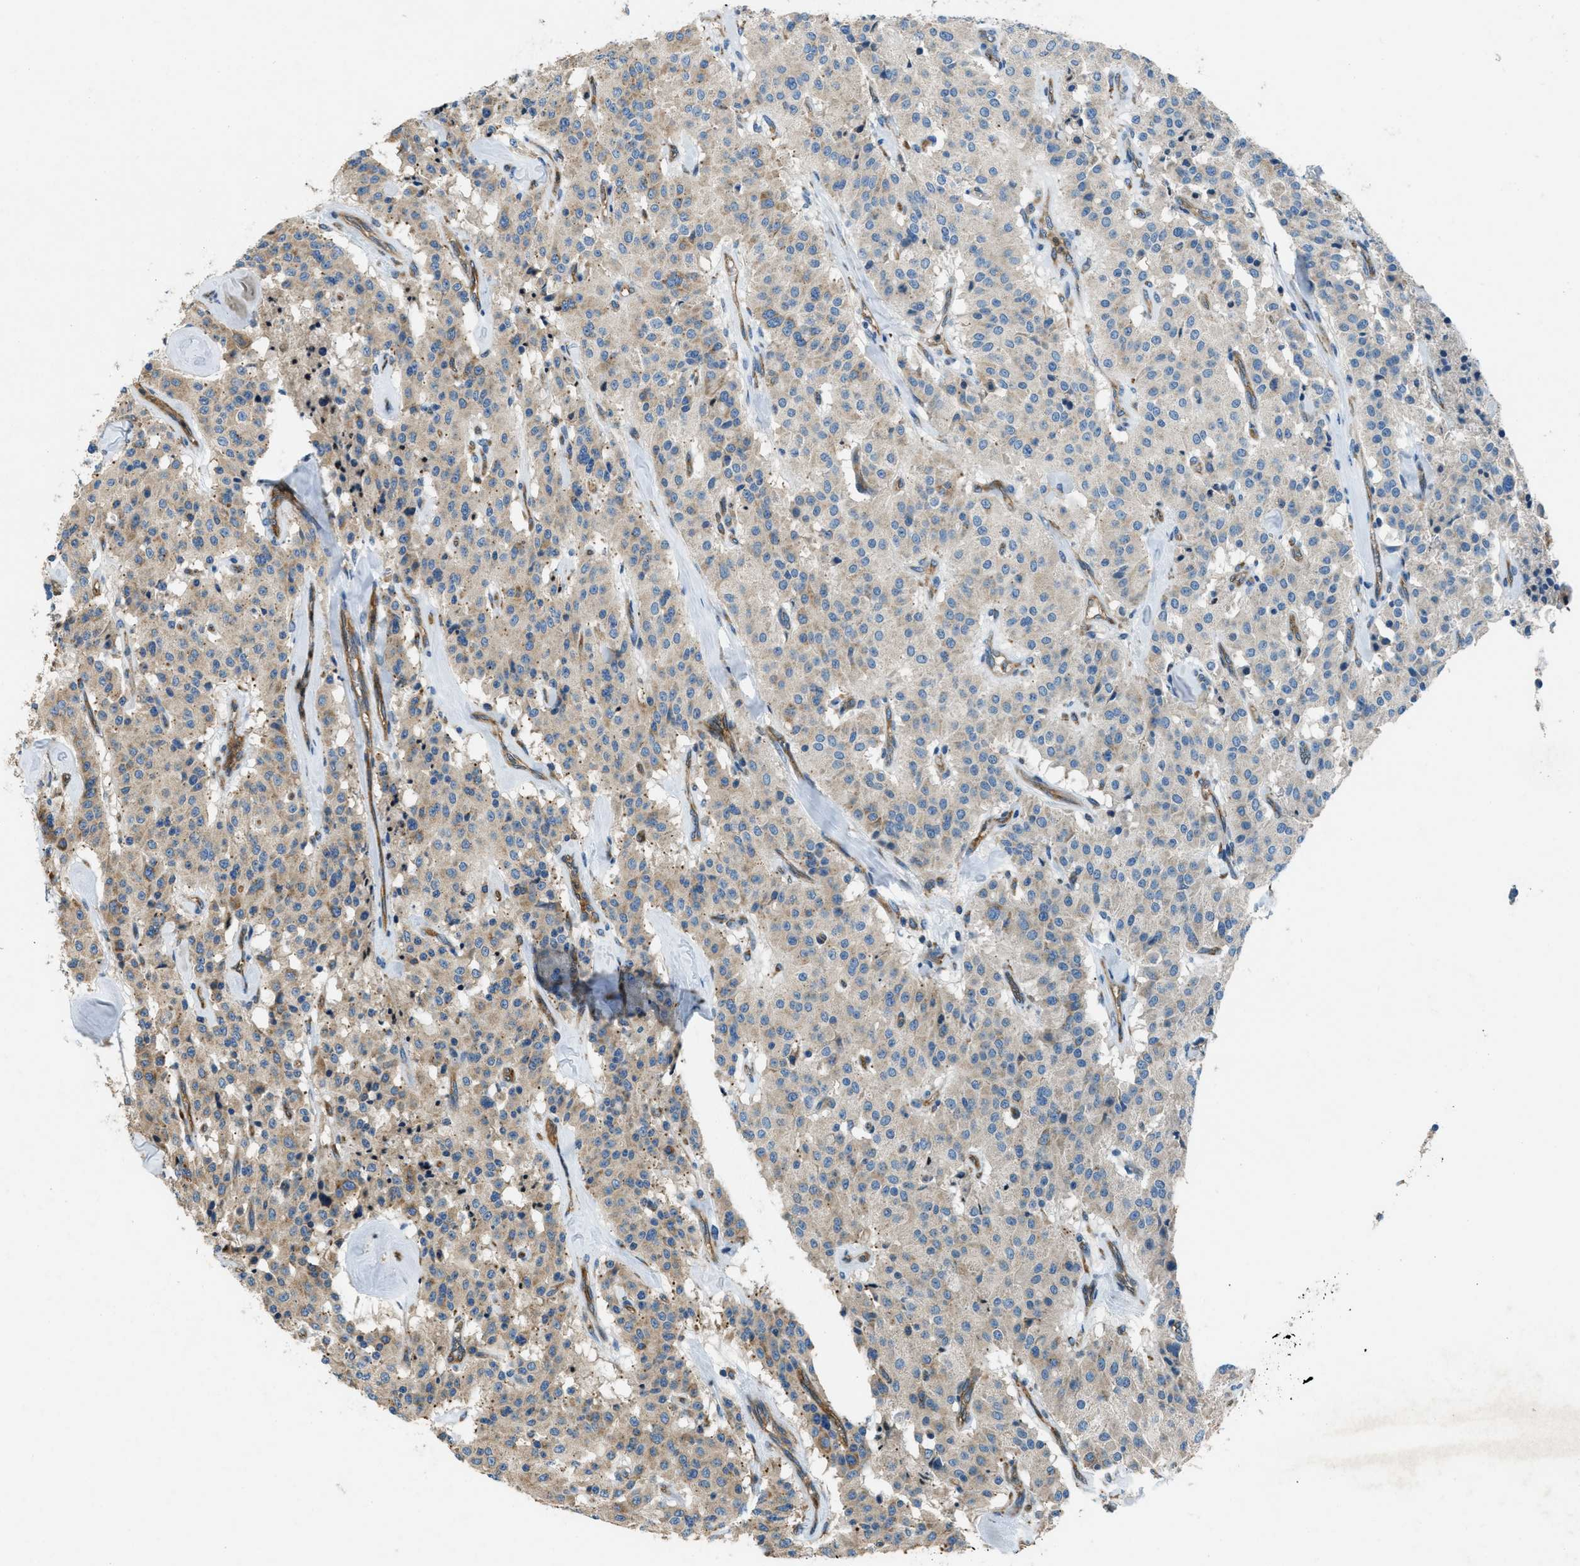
{"staining": {"intensity": "weak", "quantity": "25%-75%", "location": "cytoplasmic/membranous"}, "tissue": "carcinoid", "cell_type": "Tumor cells", "image_type": "cancer", "snomed": [{"axis": "morphology", "description": "Carcinoid, malignant, NOS"}, {"axis": "topography", "description": "Lung"}], "caption": "About 25%-75% of tumor cells in human carcinoid reveal weak cytoplasmic/membranous protein staining as visualized by brown immunohistochemical staining.", "gene": "GIMAP8", "patient": {"sex": "male", "age": 30}}